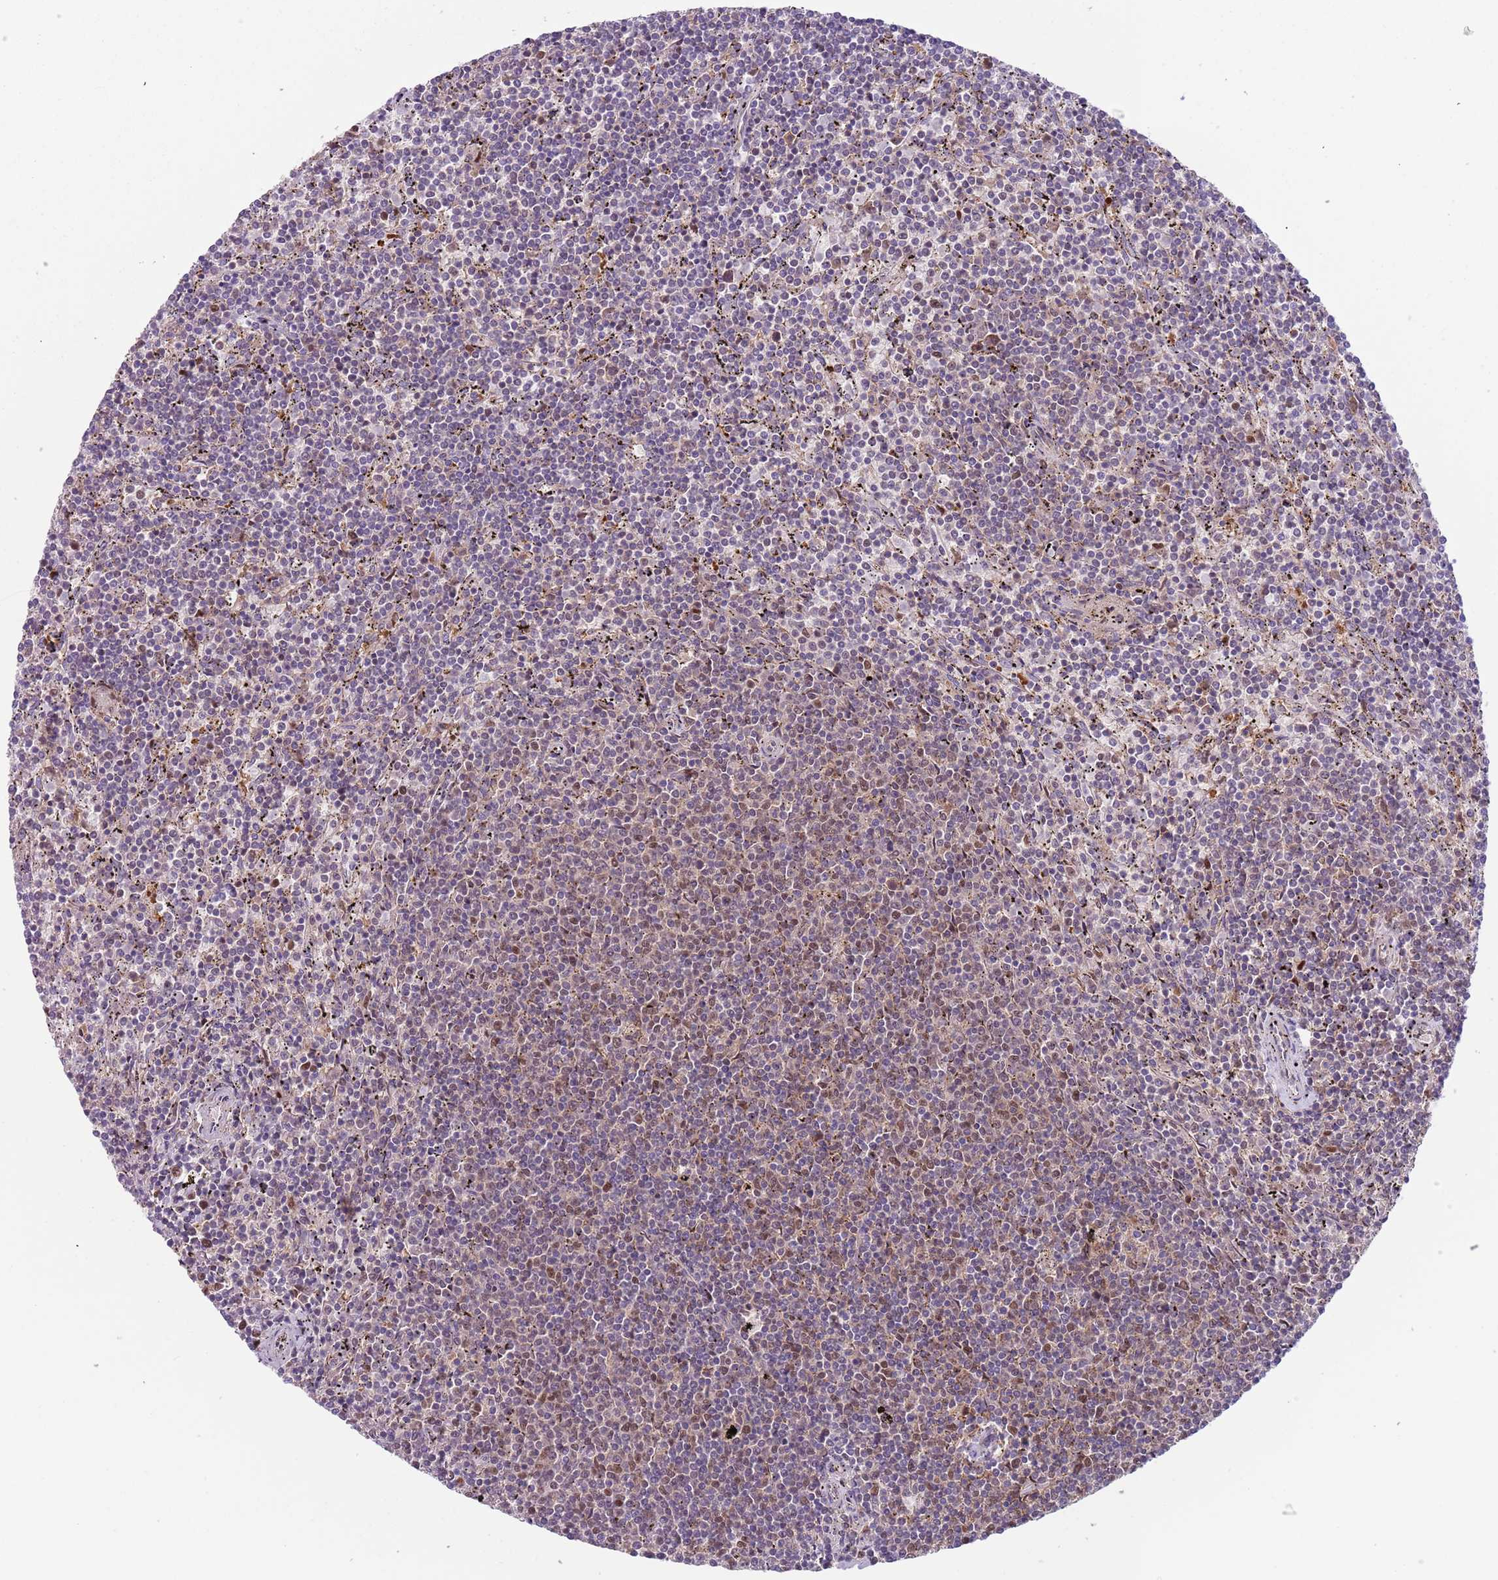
{"staining": {"intensity": "negative", "quantity": "none", "location": "none"}, "tissue": "lymphoma", "cell_type": "Tumor cells", "image_type": "cancer", "snomed": [{"axis": "morphology", "description": "Malignant lymphoma, non-Hodgkin's type, Low grade"}, {"axis": "topography", "description": "Spleen"}], "caption": "Lymphoma was stained to show a protein in brown. There is no significant positivity in tumor cells.", "gene": "RMND5B", "patient": {"sex": "female", "age": 50}}